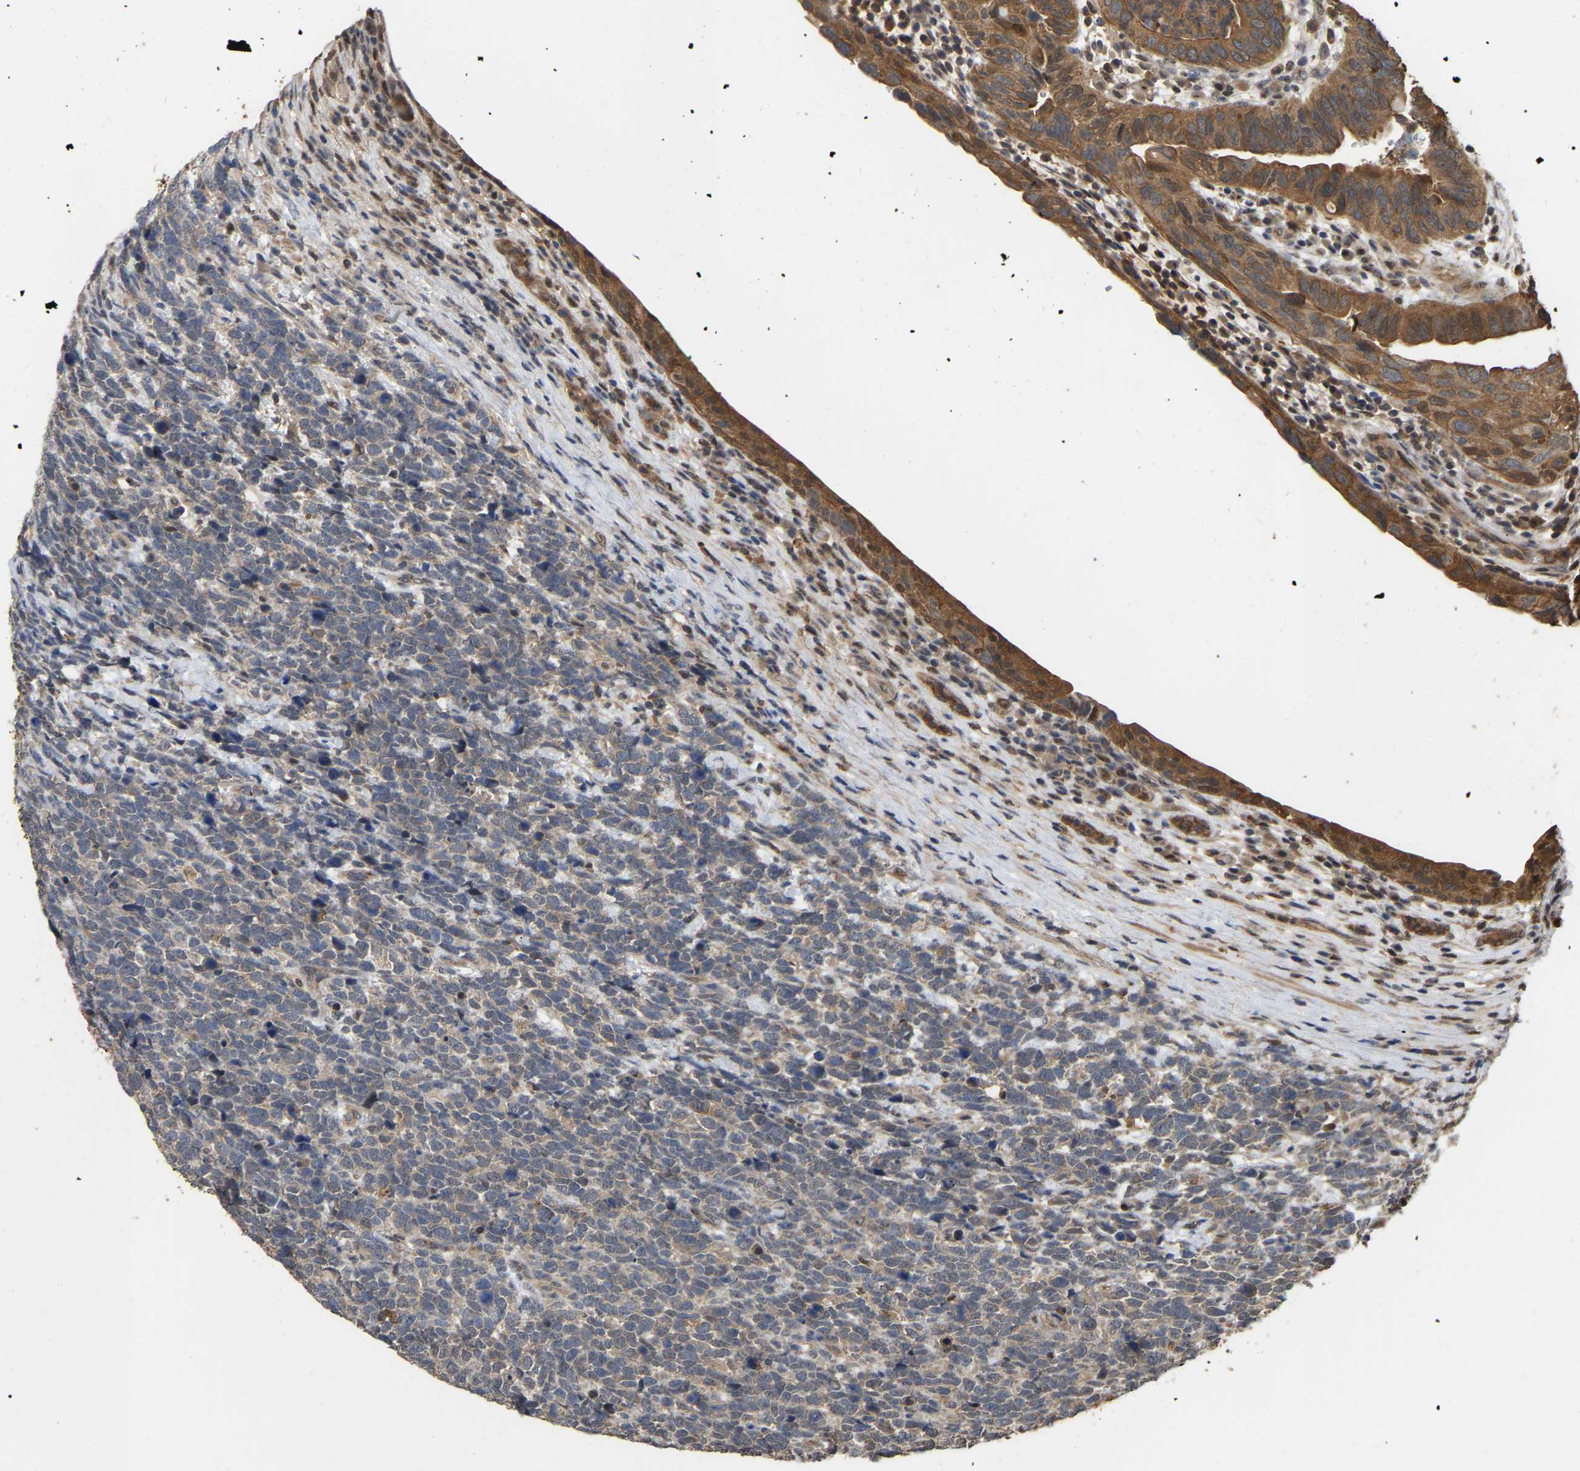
{"staining": {"intensity": "moderate", "quantity": ">75%", "location": "cytoplasmic/membranous"}, "tissue": "urothelial cancer", "cell_type": "Tumor cells", "image_type": "cancer", "snomed": [{"axis": "morphology", "description": "Urothelial carcinoma, High grade"}, {"axis": "topography", "description": "Urinary bladder"}], "caption": "Tumor cells show moderate cytoplasmic/membranous expression in about >75% of cells in urothelial cancer.", "gene": "FAM219A", "patient": {"sex": "female", "age": 82}}